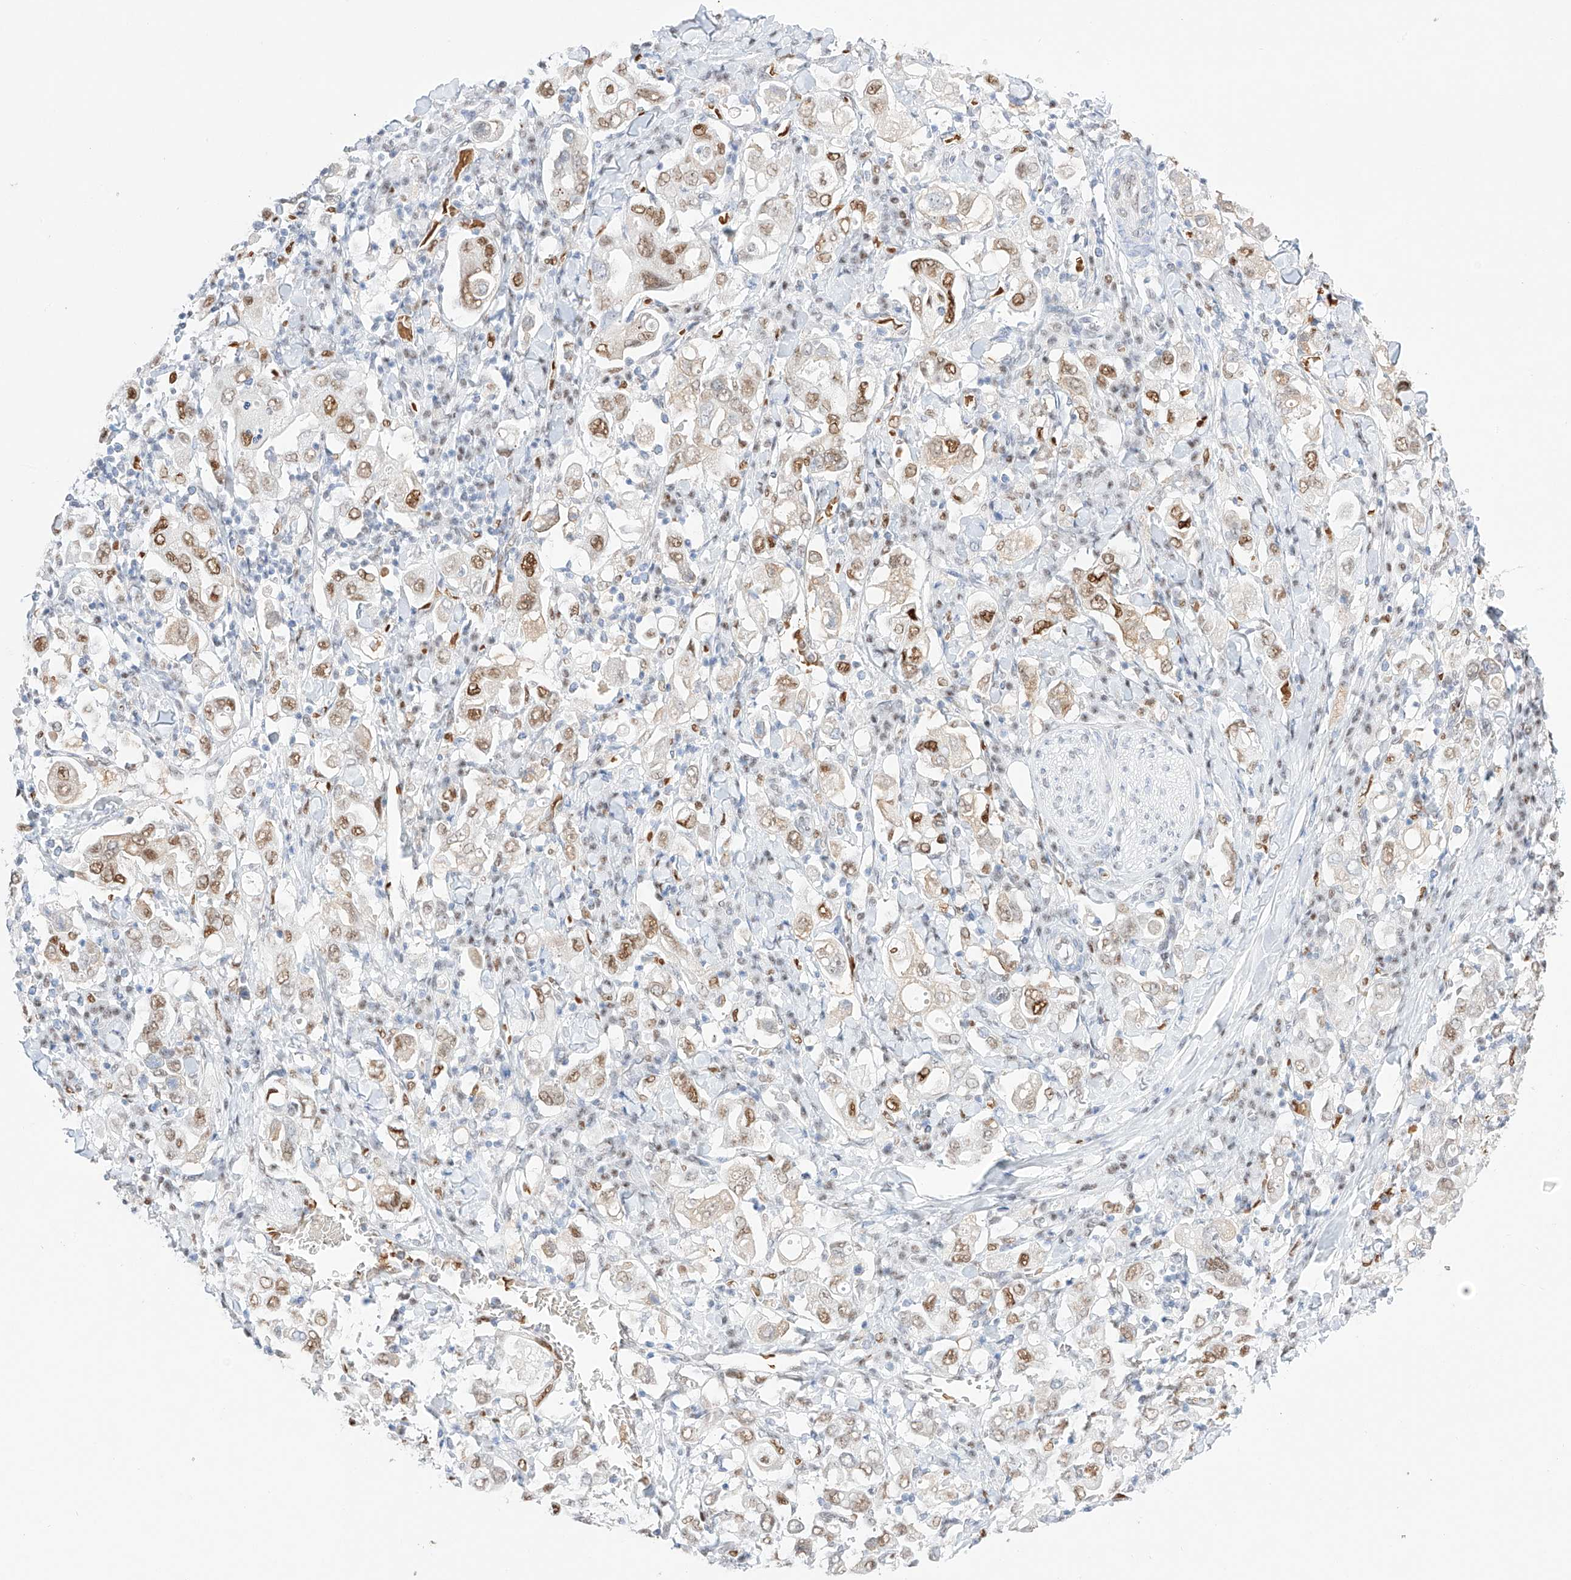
{"staining": {"intensity": "moderate", "quantity": "25%-75%", "location": "nuclear"}, "tissue": "stomach cancer", "cell_type": "Tumor cells", "image_type": "cancer", "snomed": [{"axis": "morphology", "description": "Adenocarcinoma, NOS"}, {"axis": "topography", "description": "Stomach, upper"}], "caption": "Protein expression analysis of human adenocarcinoma (stomach) reveals moderate nuclear staining in approximately 25%-75% of tumor cells.", "gene": "APIP", "patient": {"sex": "male", "age": 62}}